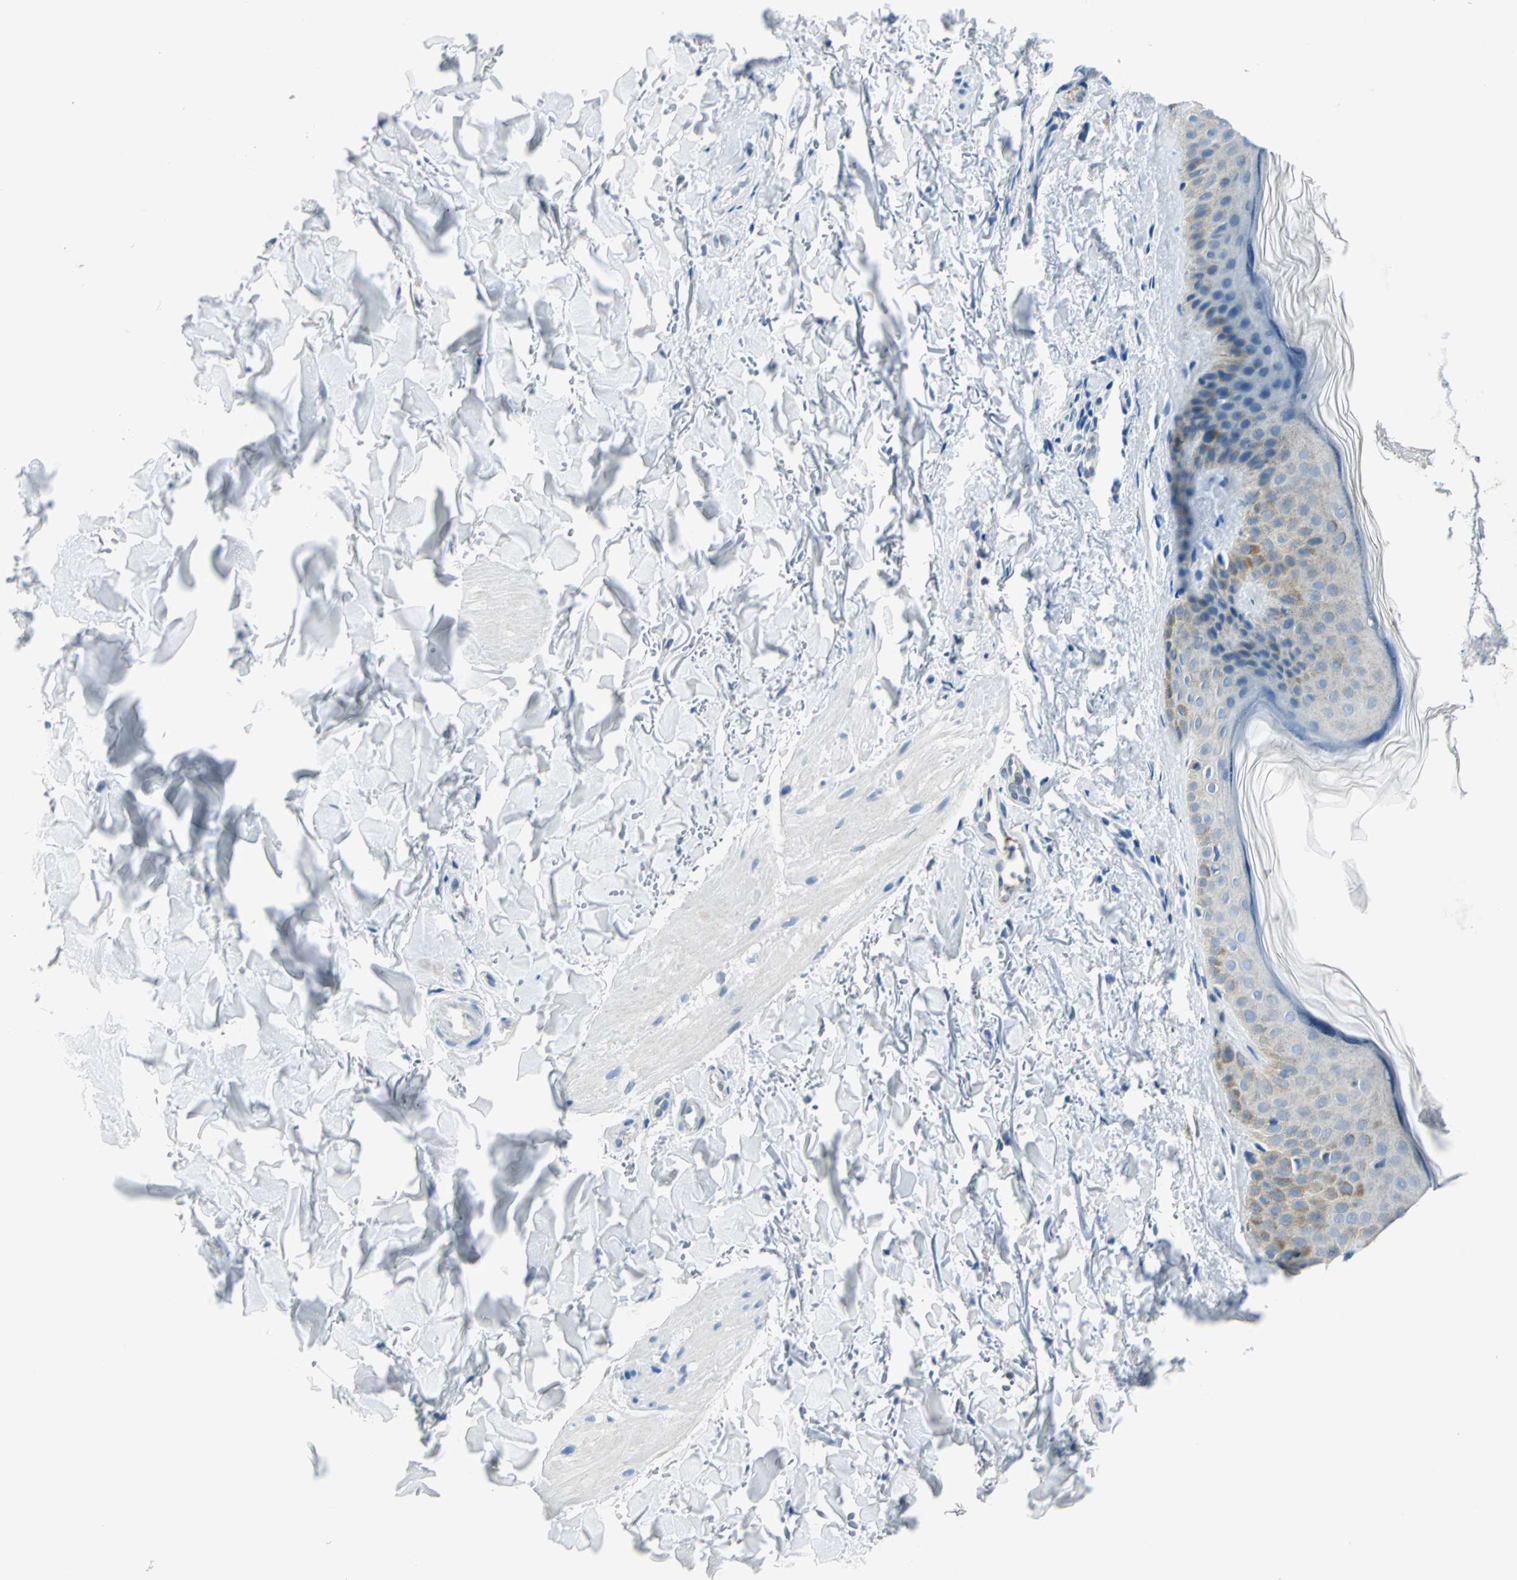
{"staining": {"intensity": "negative", "quantity": "none", "location": "none"}, "tissue": "skin", "cell_type": "Fibroblasts", "image_type": "normal", "snomed": [{"axis": "morphology", "description": "Normal tissue, NOS"}, {"axis": "topography", "description": "Skin"}], "caption": "This is an immunohistochemistry micrograph of normal skin. There is no staining in fibroblasts.", "gene": "AKR1A1", "patient": {"sex": "male", "age": 71}}